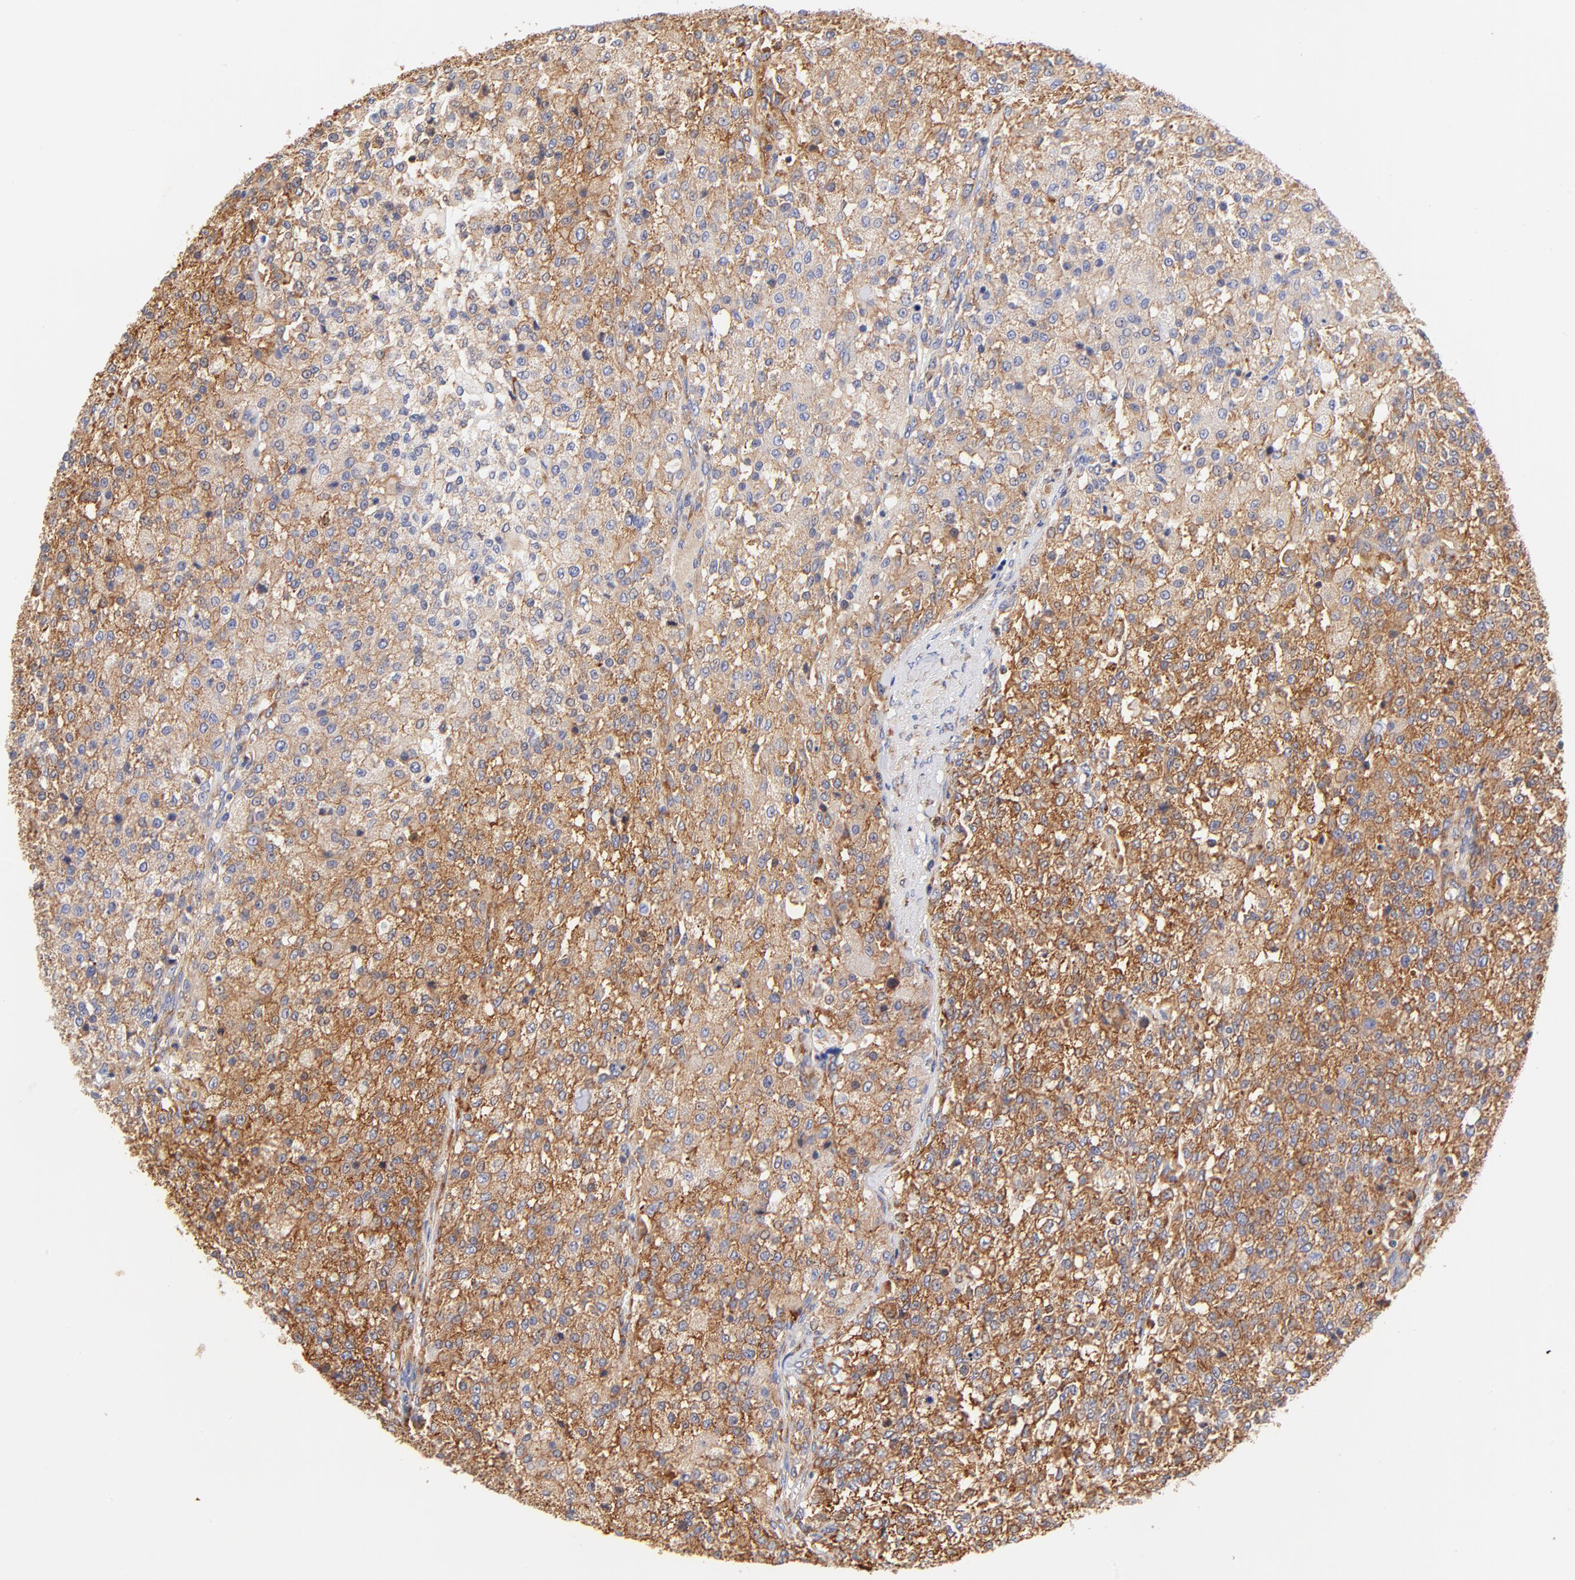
{"staining": {"intensity": "moderate", "quantity": ">75%", "location": "cytoplasmic/membranous"}, "tissue": "testis cancer", "cell_type": "Tumor cells", "image_type": "cancer", "snomed": [{"axis": "morphology", "description": "Seminoma, NOS"}, {"axis": "topography", "description": "Testis"}], "caption": "Tumor cells exhibit medium levels of moderate cytoplasmic/membranous expression in about >75% of cells in seminoma (testis).", "gene": "RPL27", "patient": {"sex": "male", "age": 59}}